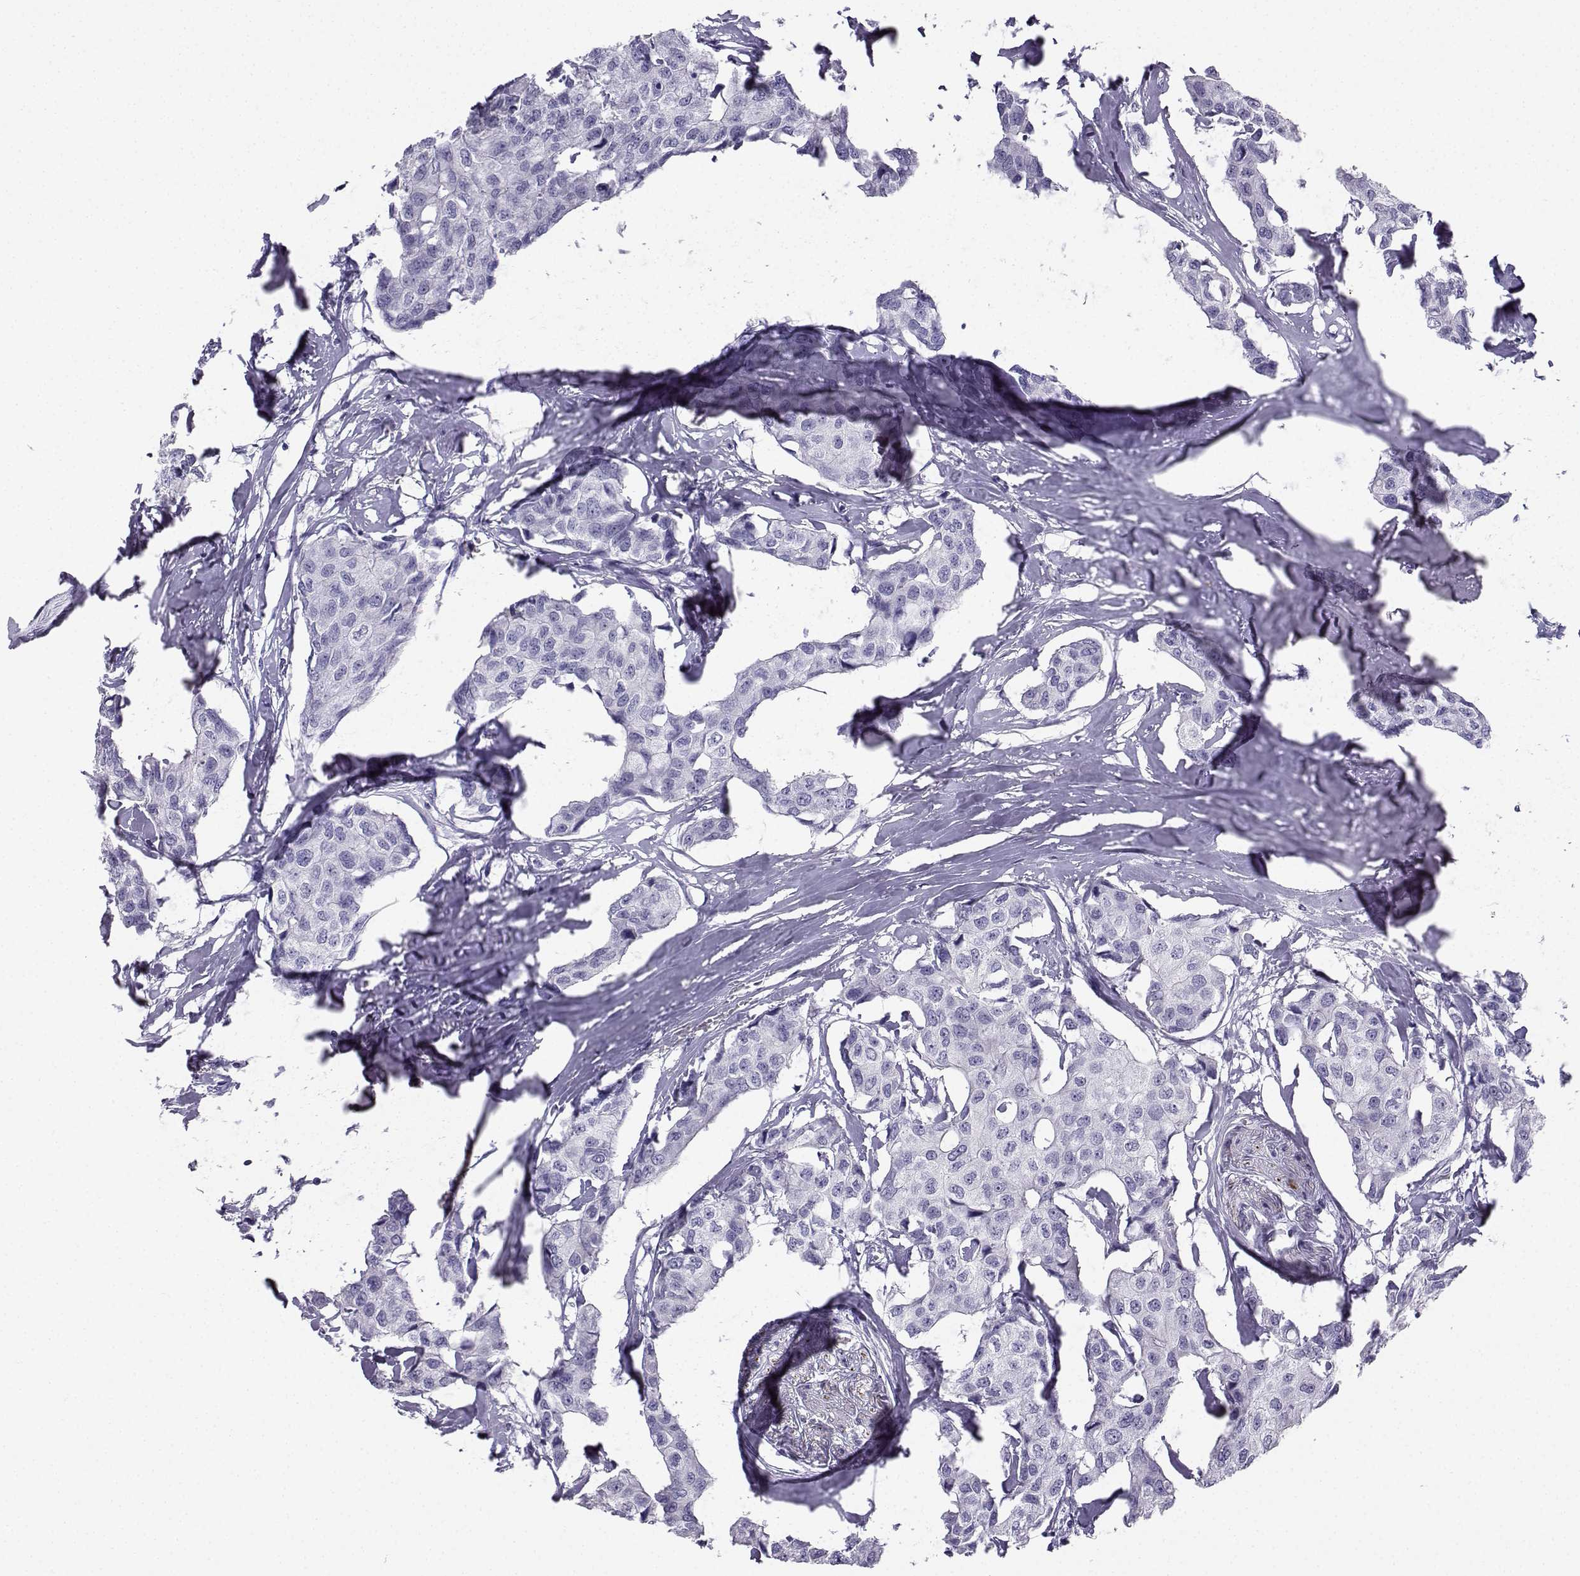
{"staining": {"intensity": "negative", "quantity": "none", "location": "none"}, "tissue": "breast cancer", "cell_type": "Tumor cells", "image_type": "cancer", "snomed": [{"axis": "morphology", "description": "Duct carcinoma"}, {"axis": "topography", "description": "Breast"}], "caption": "Immunohistochemistry (IHC) photomicrograph of neoplastic tissue: human invasive ductal carcinoma (breast) stained with DAB demonstrates no significant protein expression in tumor cells.", "gene": "NEFL", "patient": {"sex": "female", "age": 80}}